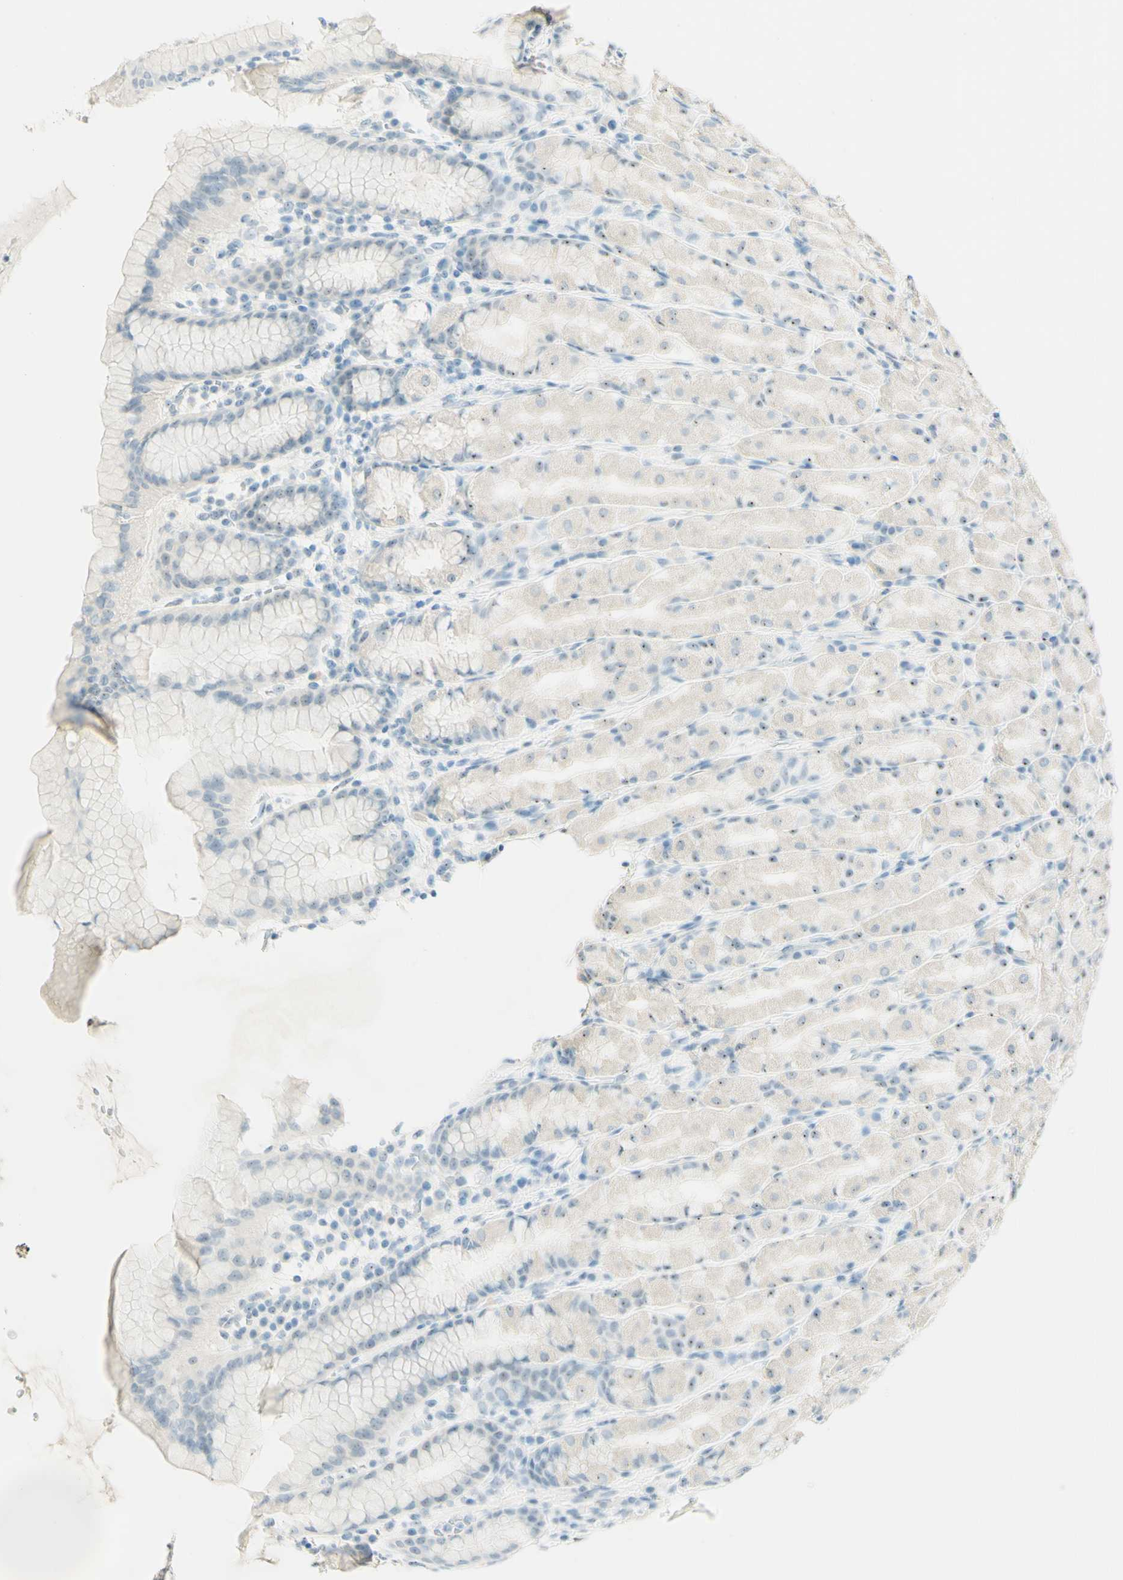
{"staining": {"intensity": "moderate", "quantity": "<25%", "location": "nuclear"}, "tissue": "stomach", "cell_type": "Glandular cells", "image_type": "normal", "snomed": [{"axis": "morphology", "description": "Normal tissue, NOS"}, {"axis": "topography", "description": "Stomach, upper"}], "caption": "Benign stomach reveals moderate nuclear staining in approximately <25% of glandular cells, visualized by immunohistochemistry.", "gene": "FMR1NB", "patient": {"sex": "male", "age": 68}}